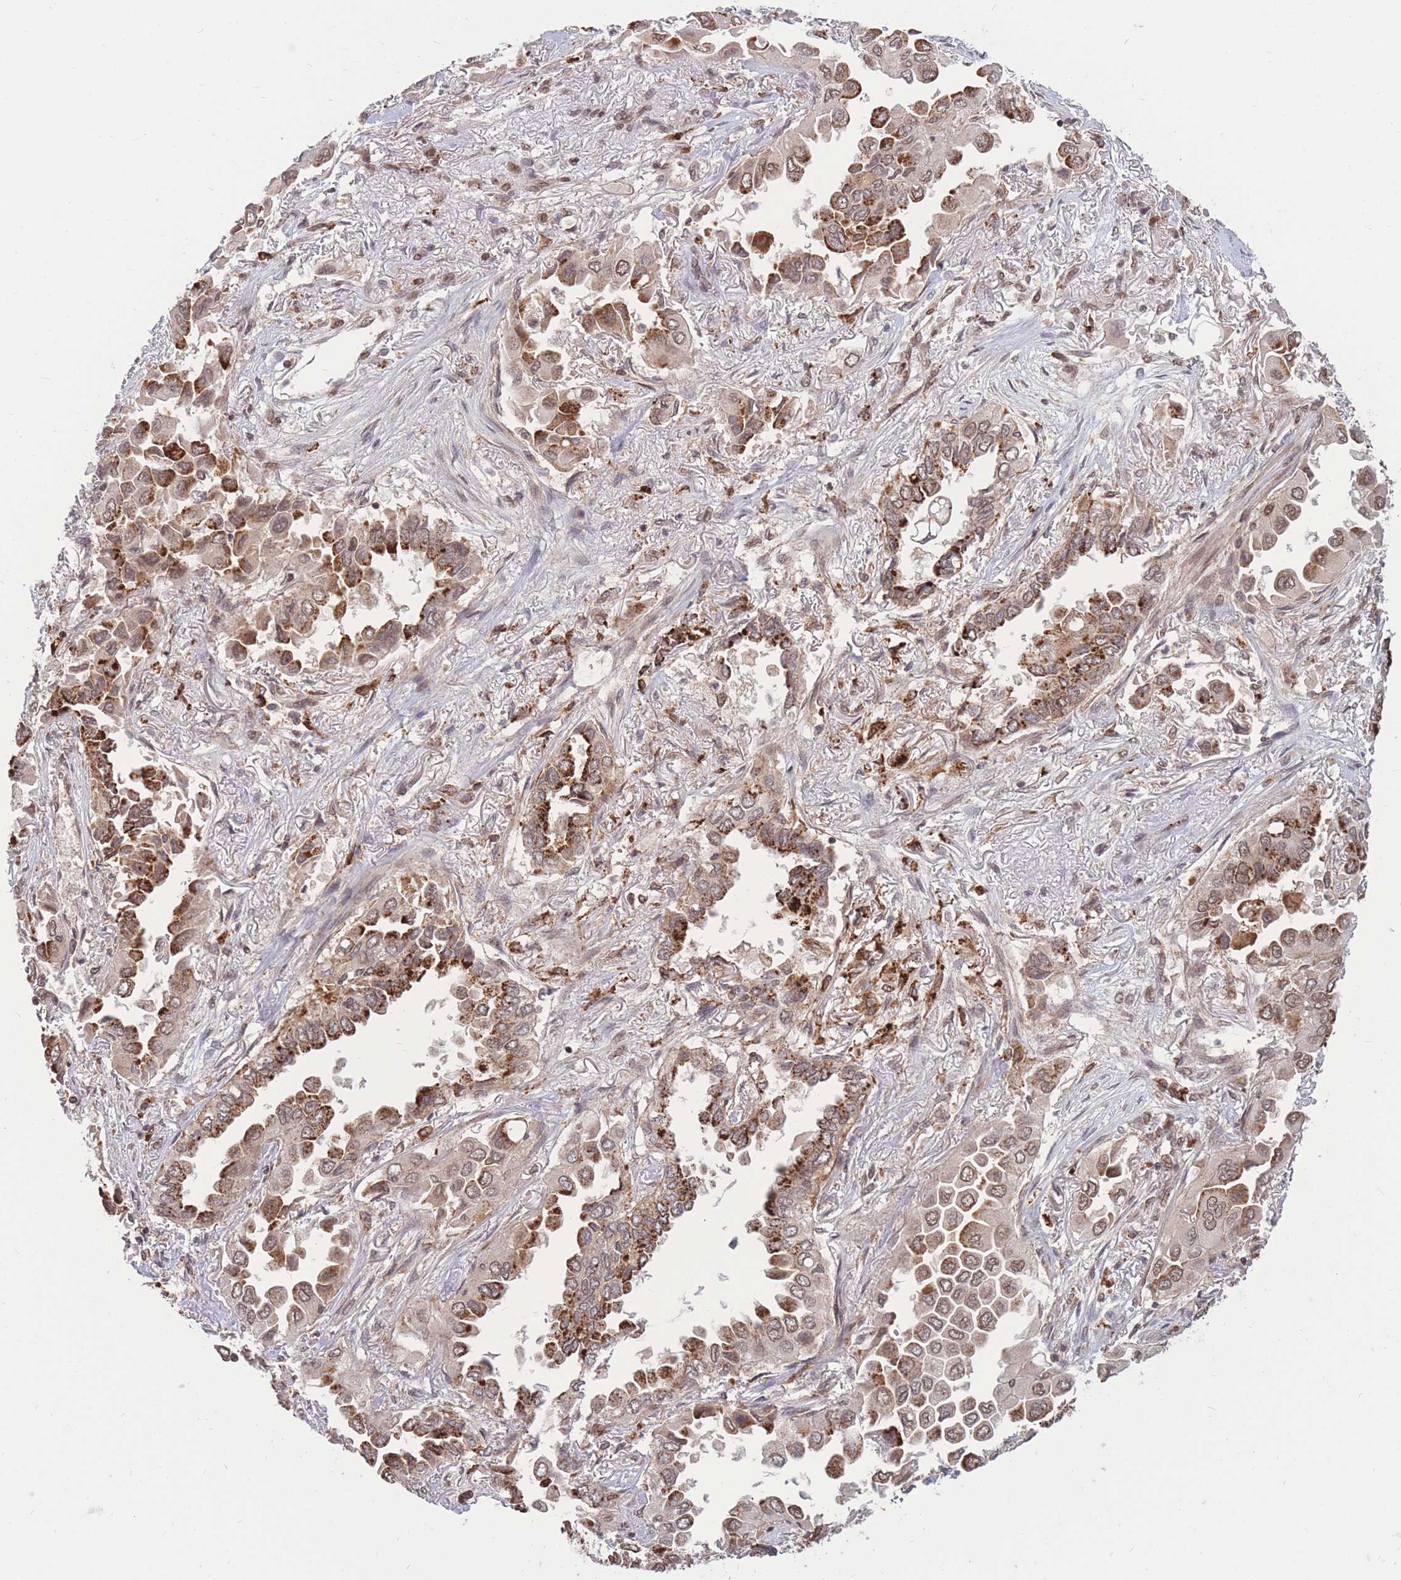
{"staining": {"intensity": "moderate", "quantity": ">75%", "location": "cytoplasmic/membranous,nuclear"}, "tissue": "lung cancer", "cell_type": "Tumor cells", "image_type": "cancer", "snomed": [{"axis": "morphology", "description": "Adenocarcinoma, NOS"}, {"axis": "topography", "description": "Lung"}], "caption": "A photomicrograph showing moderate cytoplasmic/membranous and nuclear positivity in approximately >75% of tumor cells in lung adenocarcinoma, as visualized by brown immunohistochemical staining.", "gene": "SRA1", "patient": {"sex": "female", "age": 76}}